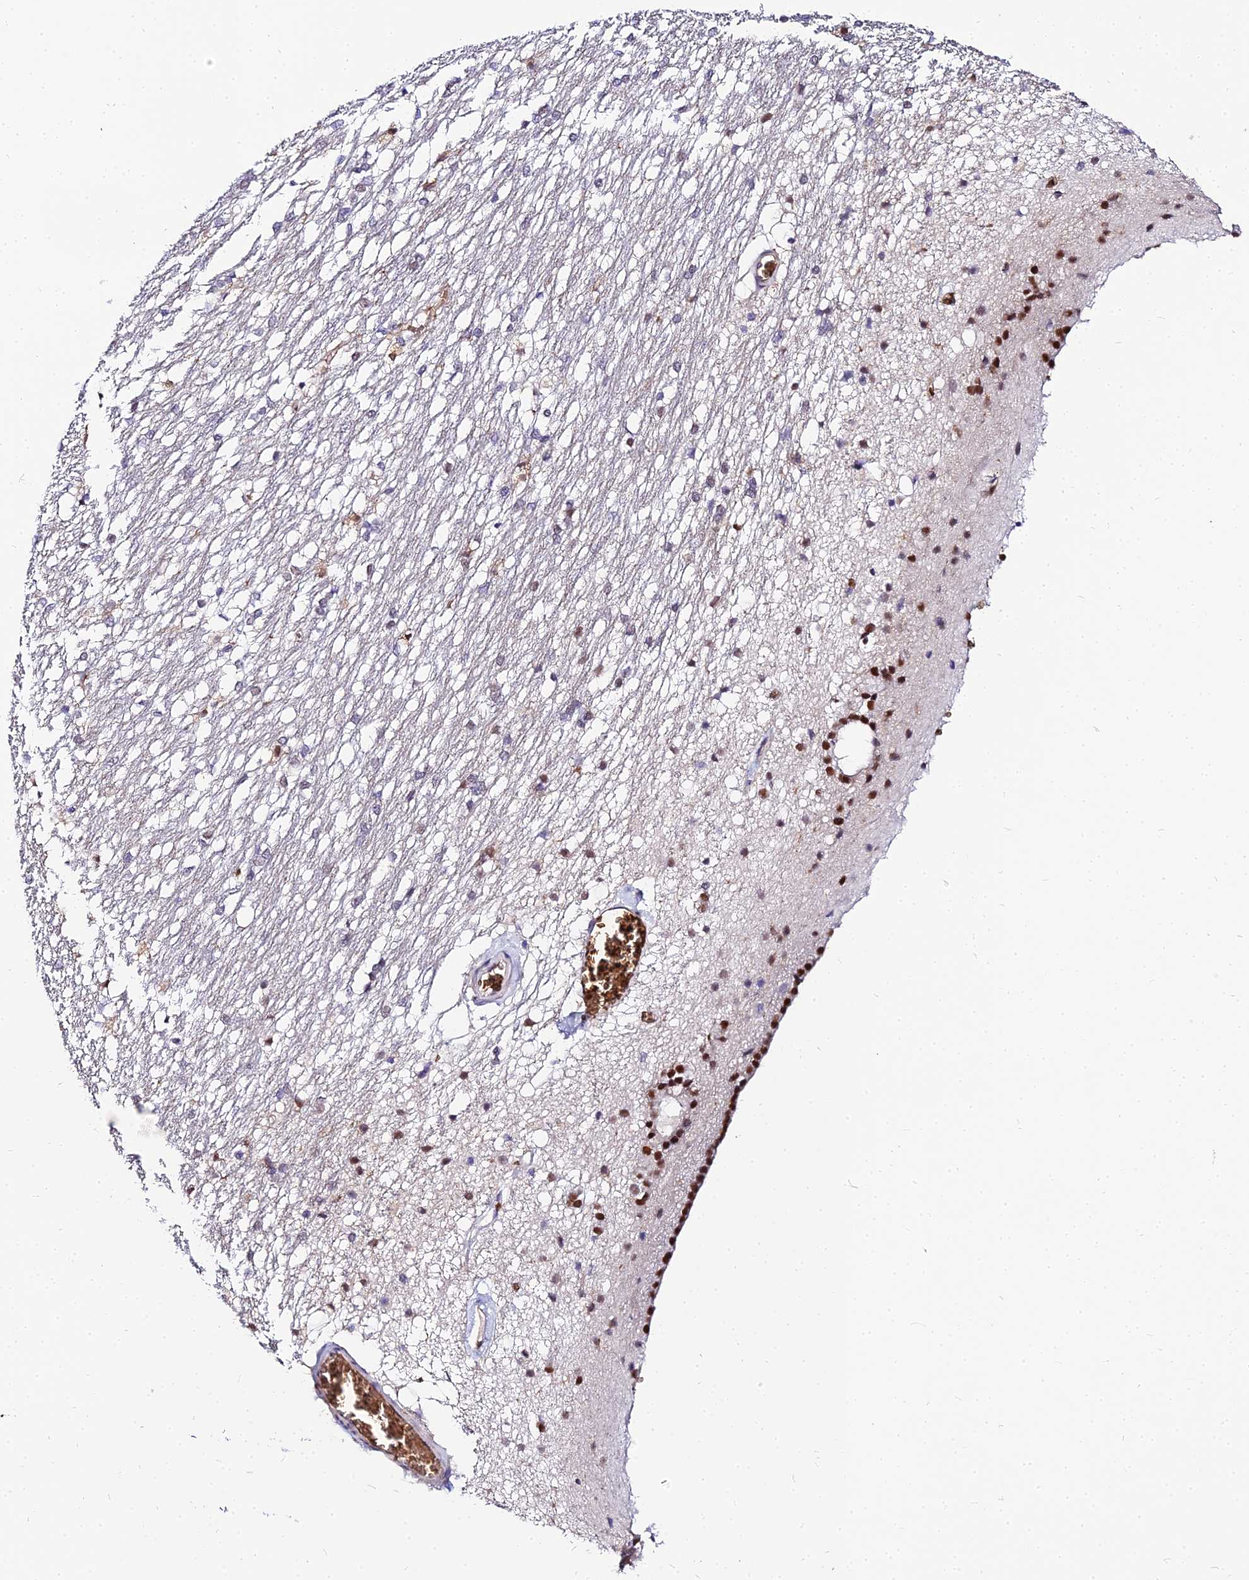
{"staining": {"intensity": "strong", "quantity": "<25%", "location": "nuclear"}, "tissue": "caudate", "cell_type": "Glial cells", "image_type": "normal", "snomed": [{"axis": "morphology", "description": "Normal tissue, NOS"}, {"axis": "topography", "description": "Lateral ventricle wall"}], "caption": "Immunohistochemical staining of normal human caudate displays <25% levels of strong nuclear protein expression in approximately <25% of glial cells.", "gene": "BCL9", "patient": {"sex": "female", "age": 19}}